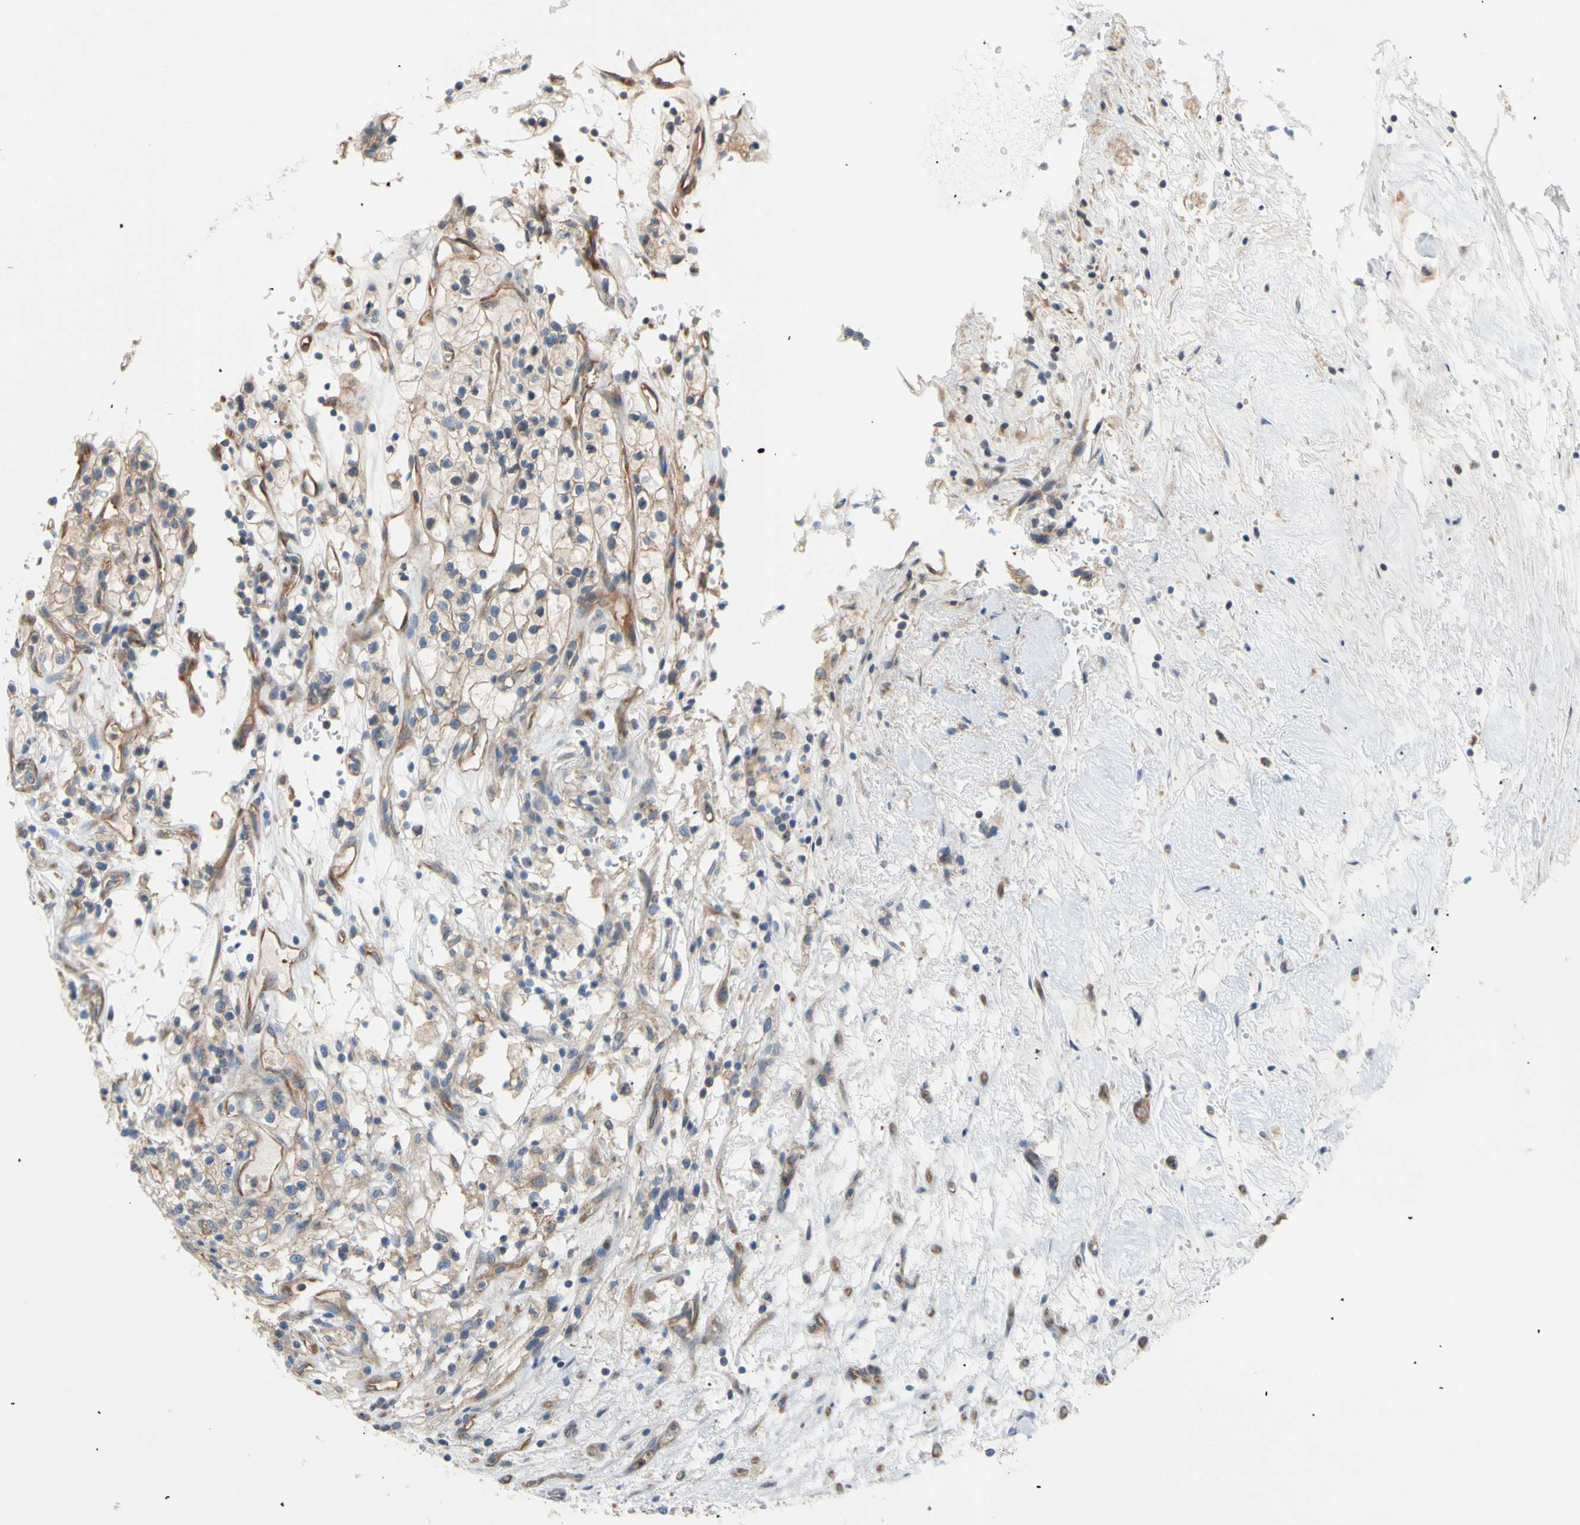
{"staining": {"intensity": "moderate", "quantity": "25%-75%", "location": "cytoplasmic/membranous"}, "tissue": "renal cancer", "cell_type": "Tumor cells", "image_type": "cancer", "snomed": [{"axis": "morphology", "description": "Adenocarcinoma, NOS"}, {"axis": "topography", "description": "Kidney"}], "caption": "Brown immunohistochemical staining in renal cancer (adenocarcinoma) exhibits moderate cytoplasmic/membranous expression in about 25%-75% of tumor cells.", "gene": "DYNLRB1", "patient": {"sex": "female", "age": 57}}